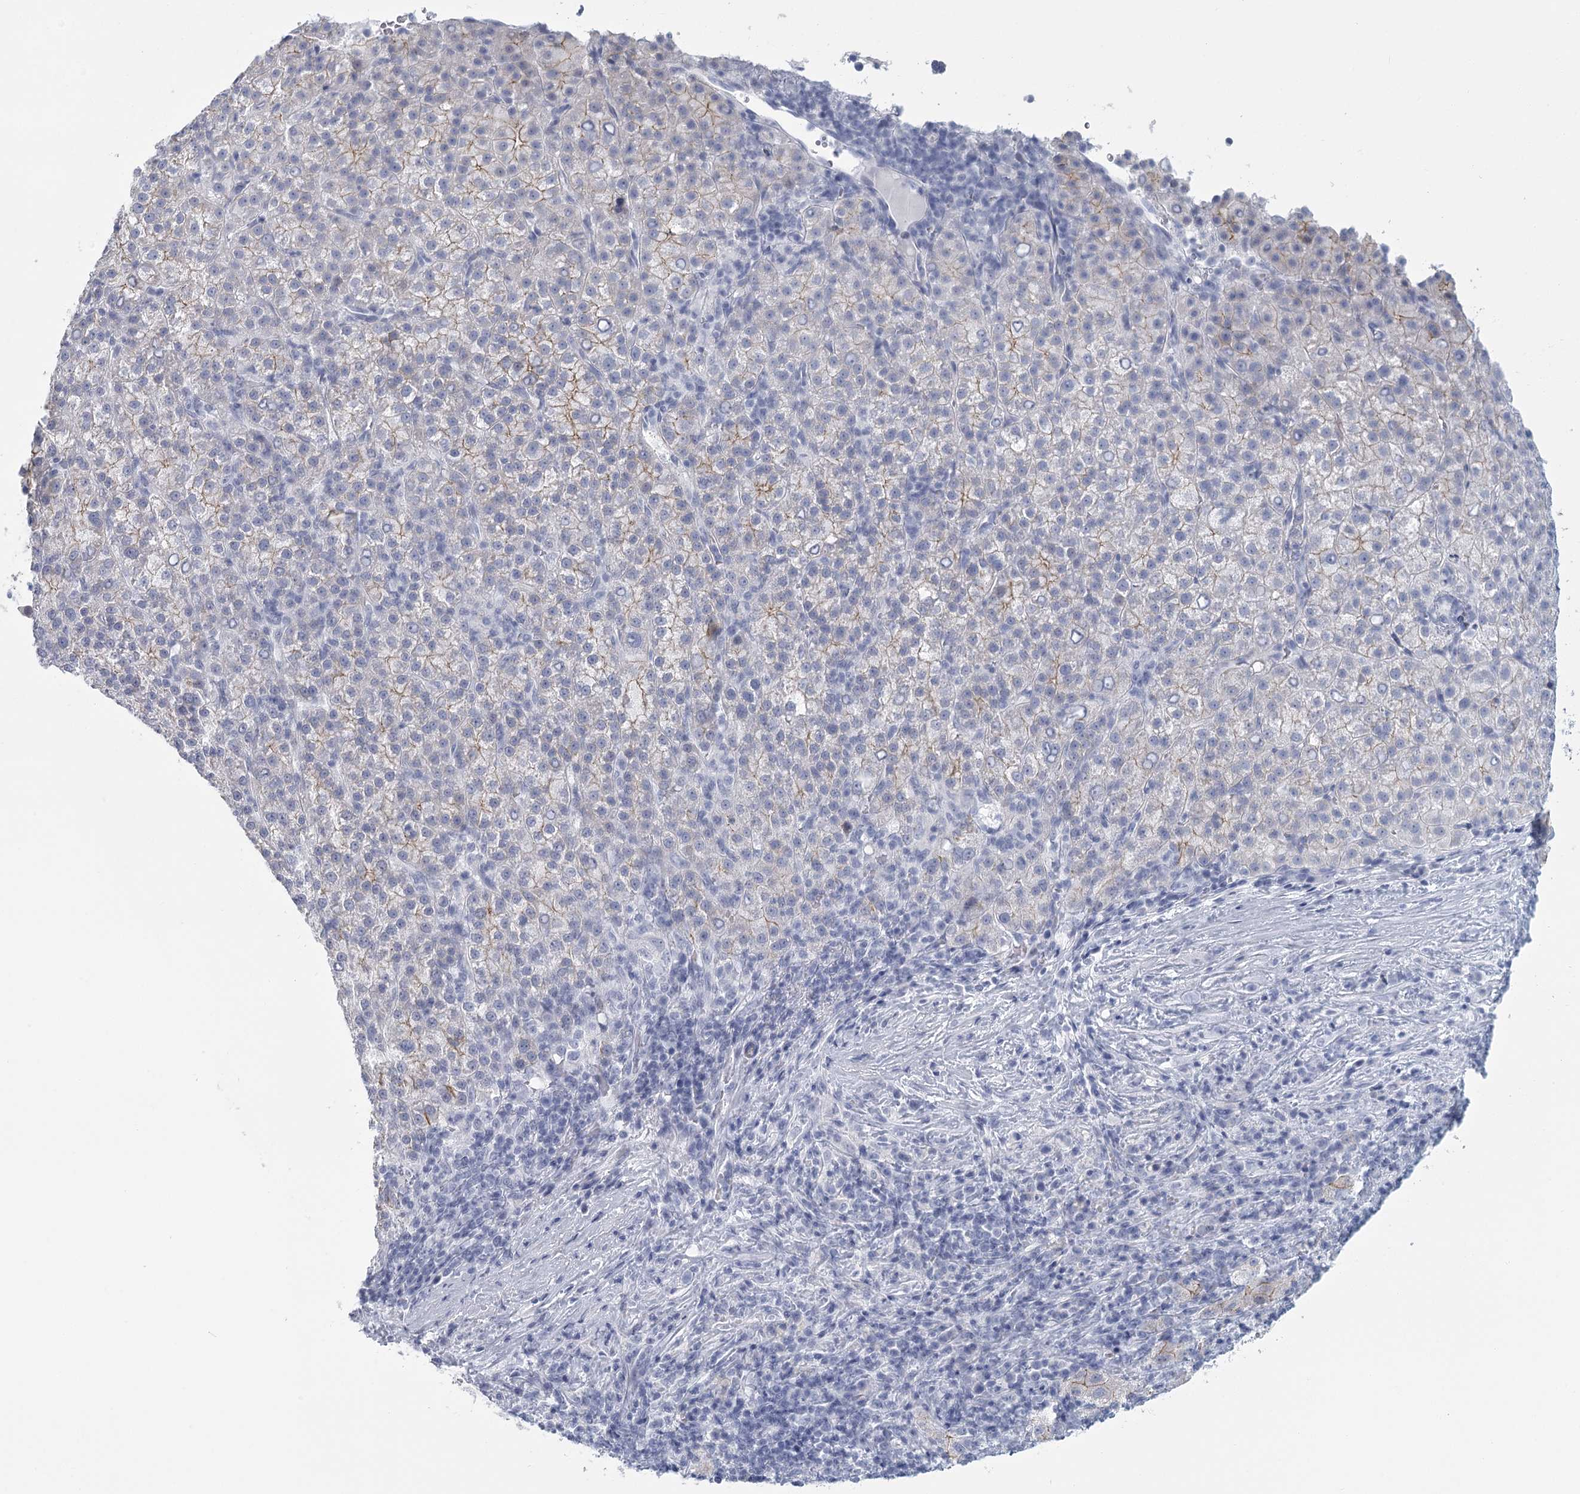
{"staining": {"intensity": "weak", "quantity": "<25%", "location": "cytoplasmic/membranous"}, "tissue": "liver cancer", "cell_type": "Tumor cells", "image_type": "cancer", "snomed": [{"axis": "morphology", "description": "Carcinoma, Hepatocellular, NOS"}, {"axis": "topography", "description": "Liver"}], "caption": "This is a histopathology image of immunohistochemistry (IHC) staining of liver cancer, which shows no positivity in tumor cells.", "gene": "WNT8B", "patient": {"sex": "female", "age": 58}}